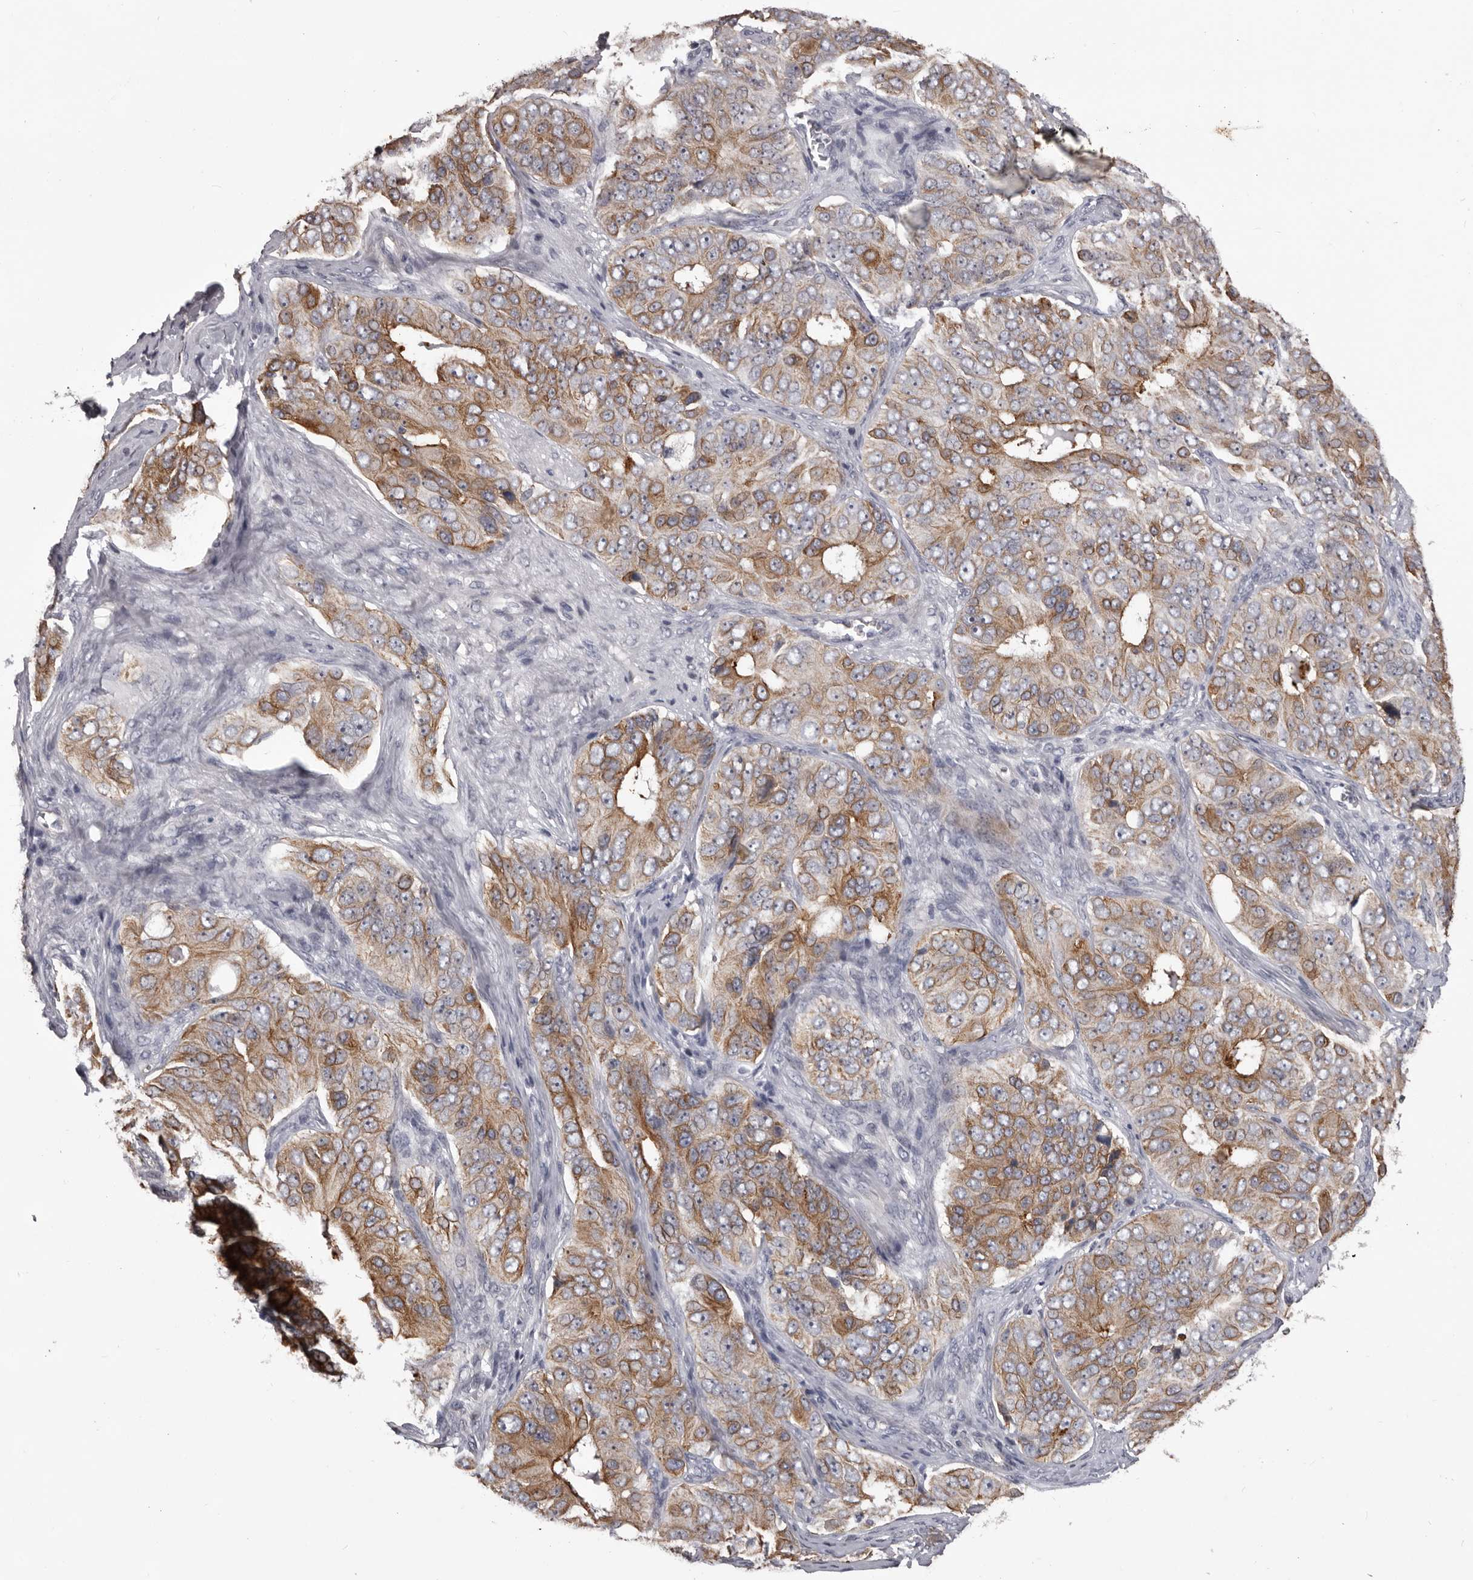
{"staining": {"intensity": "moderate", "quantity": "25%-75%", "location": "cytoplasmic/membranous"}, "tissue": "ovarian cancer", "cell_type": "Tumor cells", "image_type": "cancer", "snomed": [{"axis": "morphology", "description": "Carcinoma, endometroid"}, {"axis": "topography", "description": "Ovary"}], "caption": "Moderate cytoplasmic/membranous expression is identified in about 25%-75% of tumor cells in ovarian cancer (endometroid carcinoma).", "gene": "LPAR6", "patient": {"sex": "female", "age": 51}}